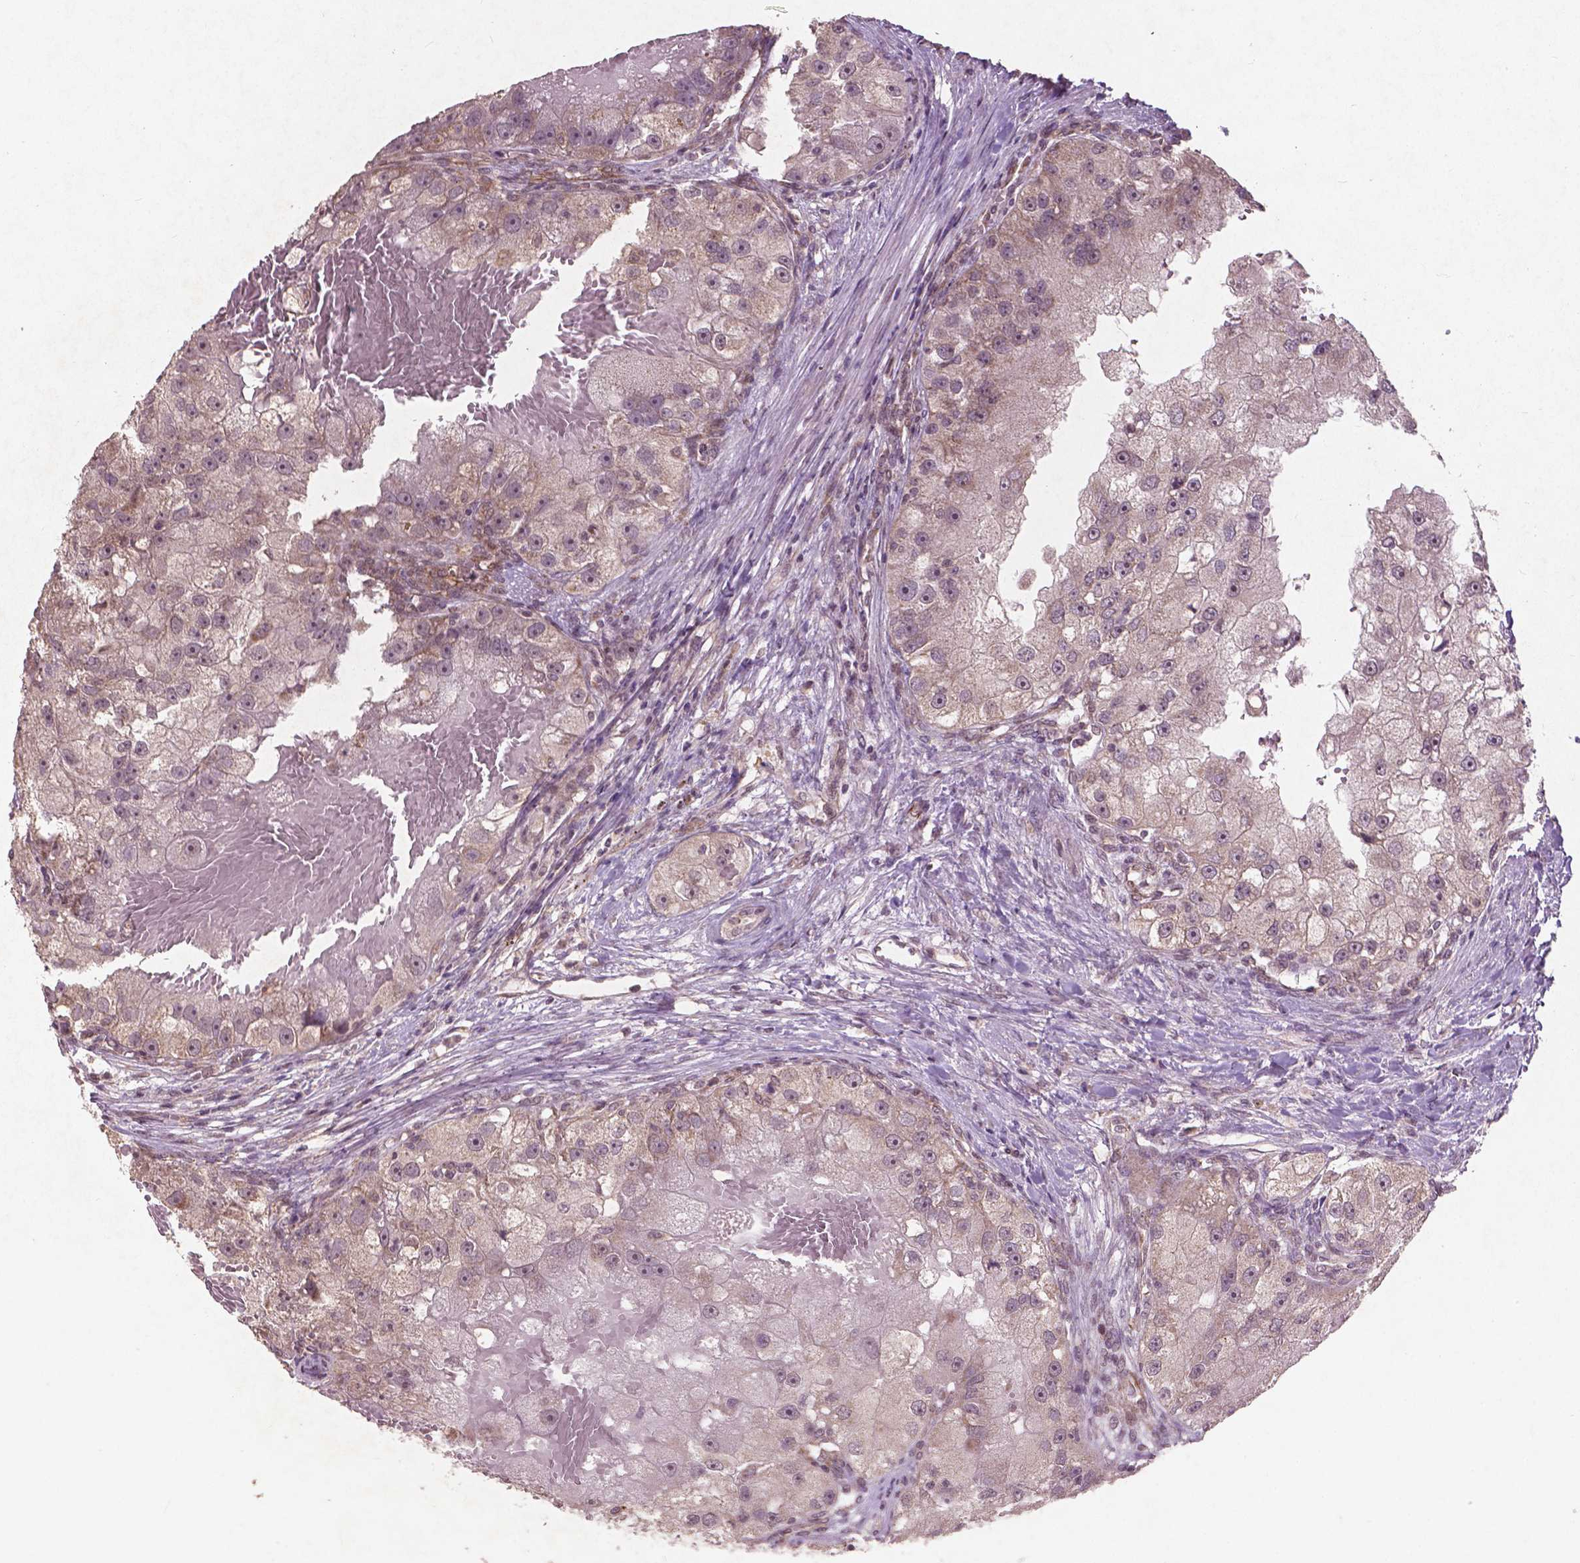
{"staining": {"intensity": "weak", "quantity": "25%-75%", "location": "nuclear"}, "tissue": "renal cancer", "cell_type": "Tumor cells", "image_type": "cancer", "snomed": [{"axis": "morphology", "description": "Adenocarcinoma, NOS"}, {"axis": "topography", "description": "Kidney"}], "caption": "Renal cancer (adenocarcinoma) stained with a brown dye displays weak nuclear positive positivity in approximately 25%-75% of tumor cells.", "gene": "SMAD2", "patient": {"sex": "male", "age": 63}}